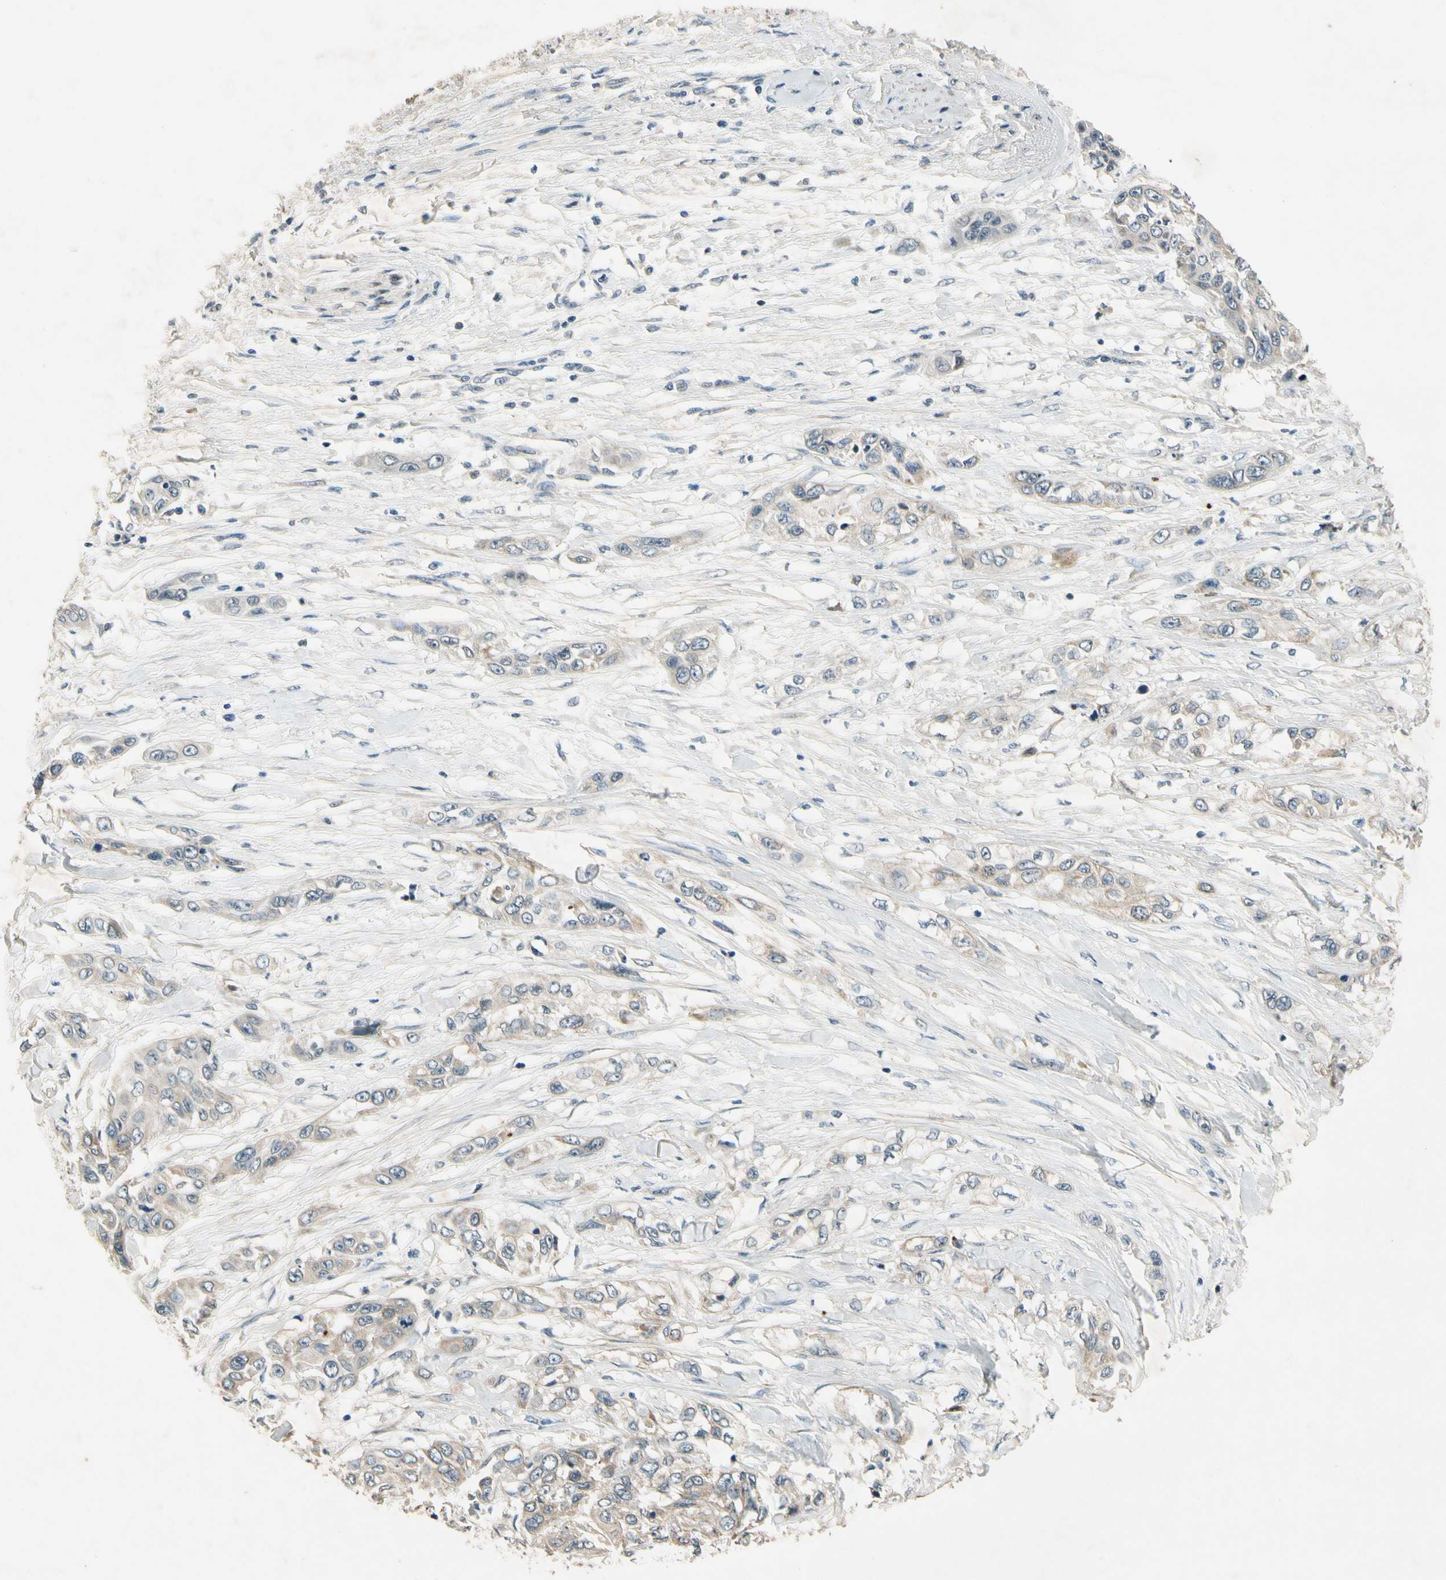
{"staining": {"intensity": "weak", "quantity": "25%-75%", "location": "cytoplasmic/membranous"}, "tissue": "pancreatic cancer", "cell_type": "Tumor cells", "image_type": "cancer", "snomed": [{"axis": "morphology", "description": "Adenocarcinoma, NOS"}, {"axis": "topography", "description": "Pancreas"}], "caption": "Immunohistochemistry of pancreatic adenocarcinoma demonstrates low levels of weak cytoplasmic/membranous staining in about 25%-75% of tumor cells. (DAB (3,3'-diaminobenzidine) IHC, brown staining for protein, blue staining for nuclei).", "gene": "ALKBH3", "patient": {"sex": "female", "age": 70}}